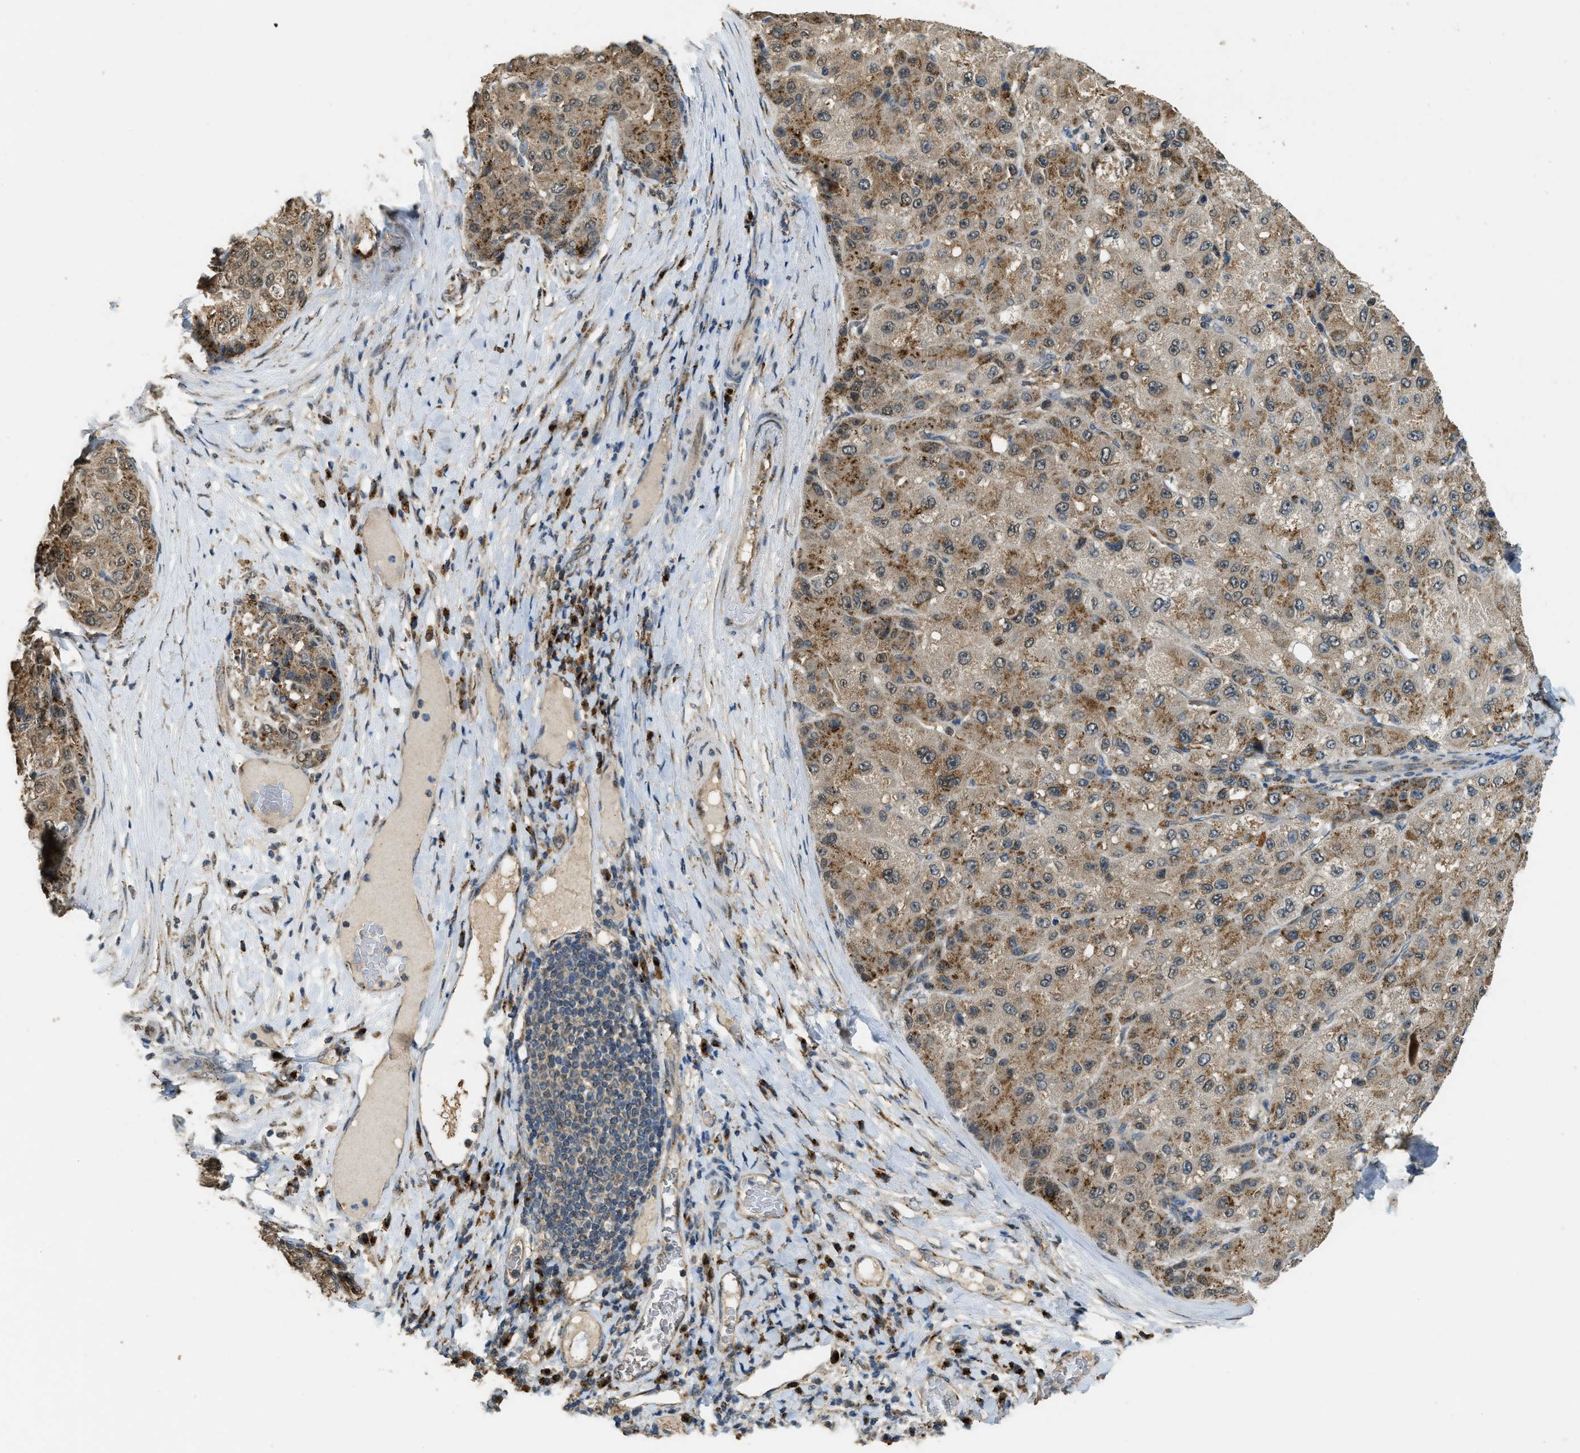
{"staining": {"intensity": "moderate", "quantity": ">75%", "location": "cytoplasmic/membranous"}, "tissue": "liver cancer", "cell_type": "Tumor cells", "image_type": "cancer", "snomed": [{"axis": "morphology", "description": "Carcinoma, Hepatocellular, NOS"}, {"axis": "topography", "description": "Liver"}], "caption": "A photomicrograph of human liver cancer stained for a protein demonstrates moderate cytoplasmic/membranous brown staining in tumor cells.", "gene": "IPO7", "patient": {"sex": "male", "age": 80}}